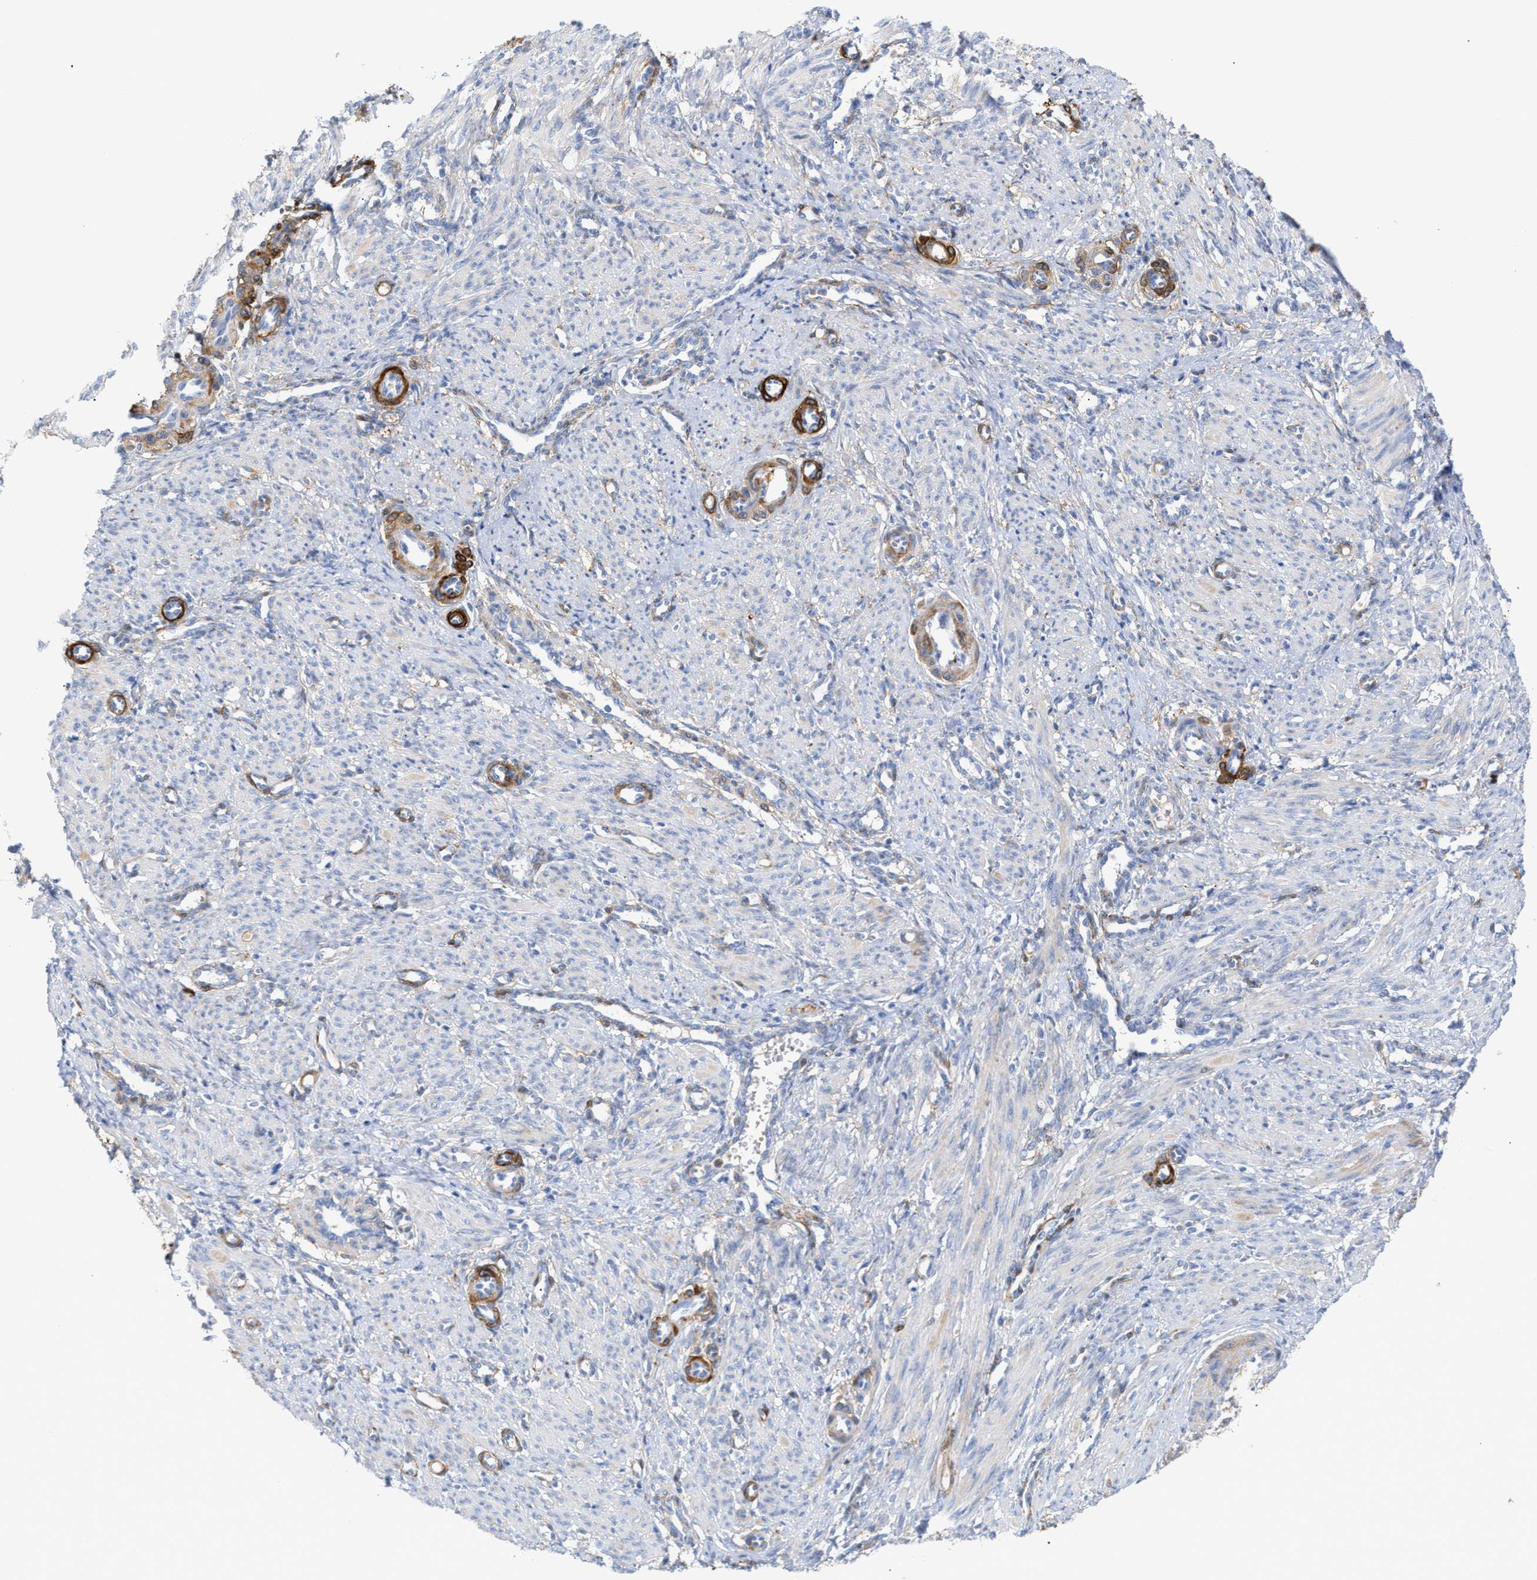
{"staining": {"intensity": "negative", "quantity": "none", "location": "none"}, "tissue": "smooth muscle", "cell_type": "Smooth muscle cells", "image_type": "normal", "snomed": [{"axis": "morphology", "description": "Normal tissue, NOS"}, {"axis": "topography", "description": "Endometrium"}], "caption": "Immunohistochemical staining of unremarkable human smooth muscle shows no significant staining in smooth muscle cells.", "gene": "AMPH", "patient": {"sex": "female", "age": 33}}